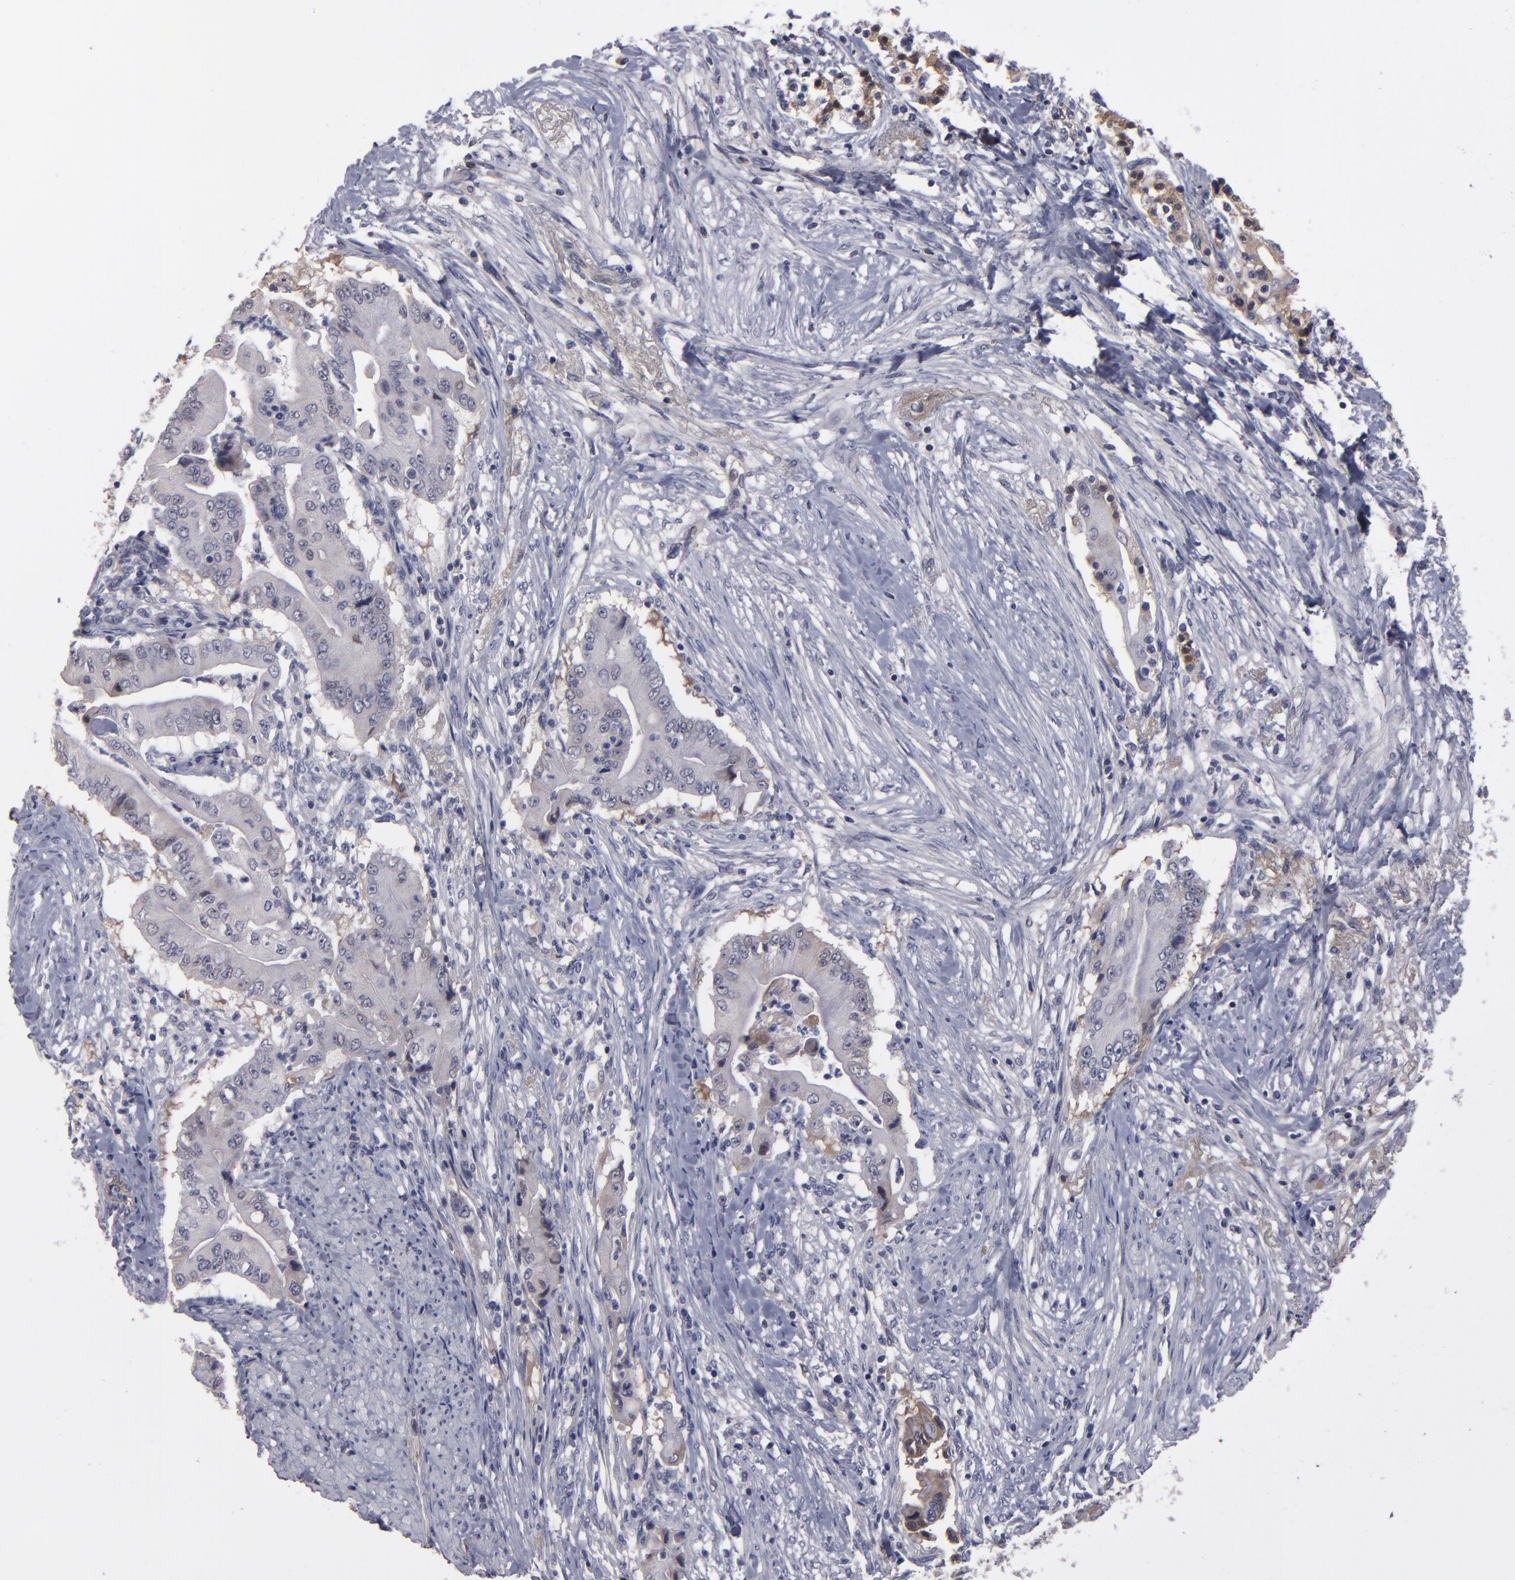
{"staining": {"intensity": "negative", "quantity": "none", "location": "none"}, "tissue": "pancreatic cancer", "cell_type": "Tumor cells", "image_type": "cancer", "snomed": [{"axis": "morphology", "description": "Adenocarcinoma, NOS"}, {"axis": "topography", "description": "Pancreas"}], "caption": "Micrograph shows no significant protein positivity in tumor cells of pancreatic adenocarcinoma.", "gene": "ITIH4", "patient": {"sex": "male", "age": 62}}